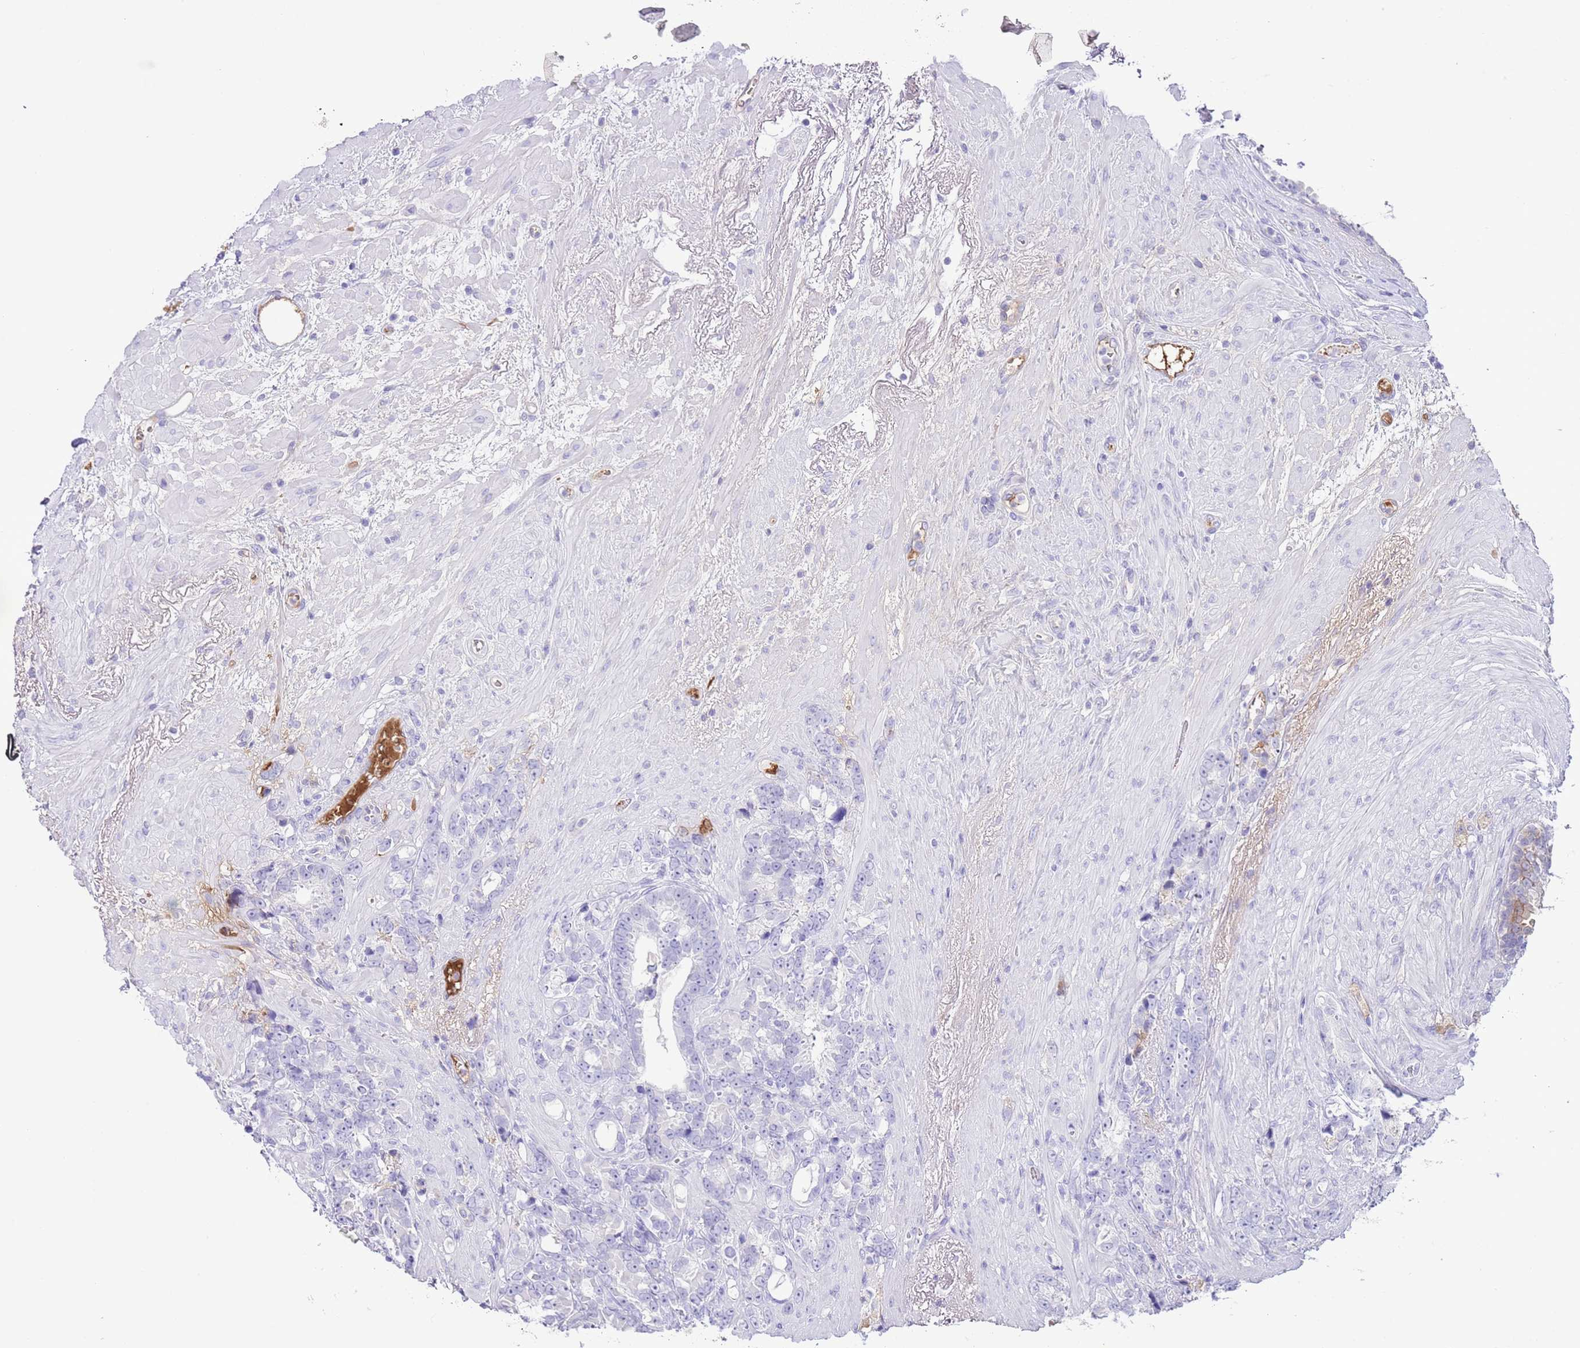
{"staining": {"intensity": "negative", "quantity": "none", "location": "none"}, "tissue": "prostate cancer", "cell_type": "Tumor cells", "image_type": "cancer", "snomed": [{"axis": "morphology", "description": "Adenocarcinoma, High grade"}, {"axis": "topography", "description": "Prostate"}], "caption": "An immunohistochemistry image of prostate cancer is shown. There is no staining in tumor cells of prostate cancer.", "gene": "IGF1", "patient": {"sex": "male", "age": 74}}